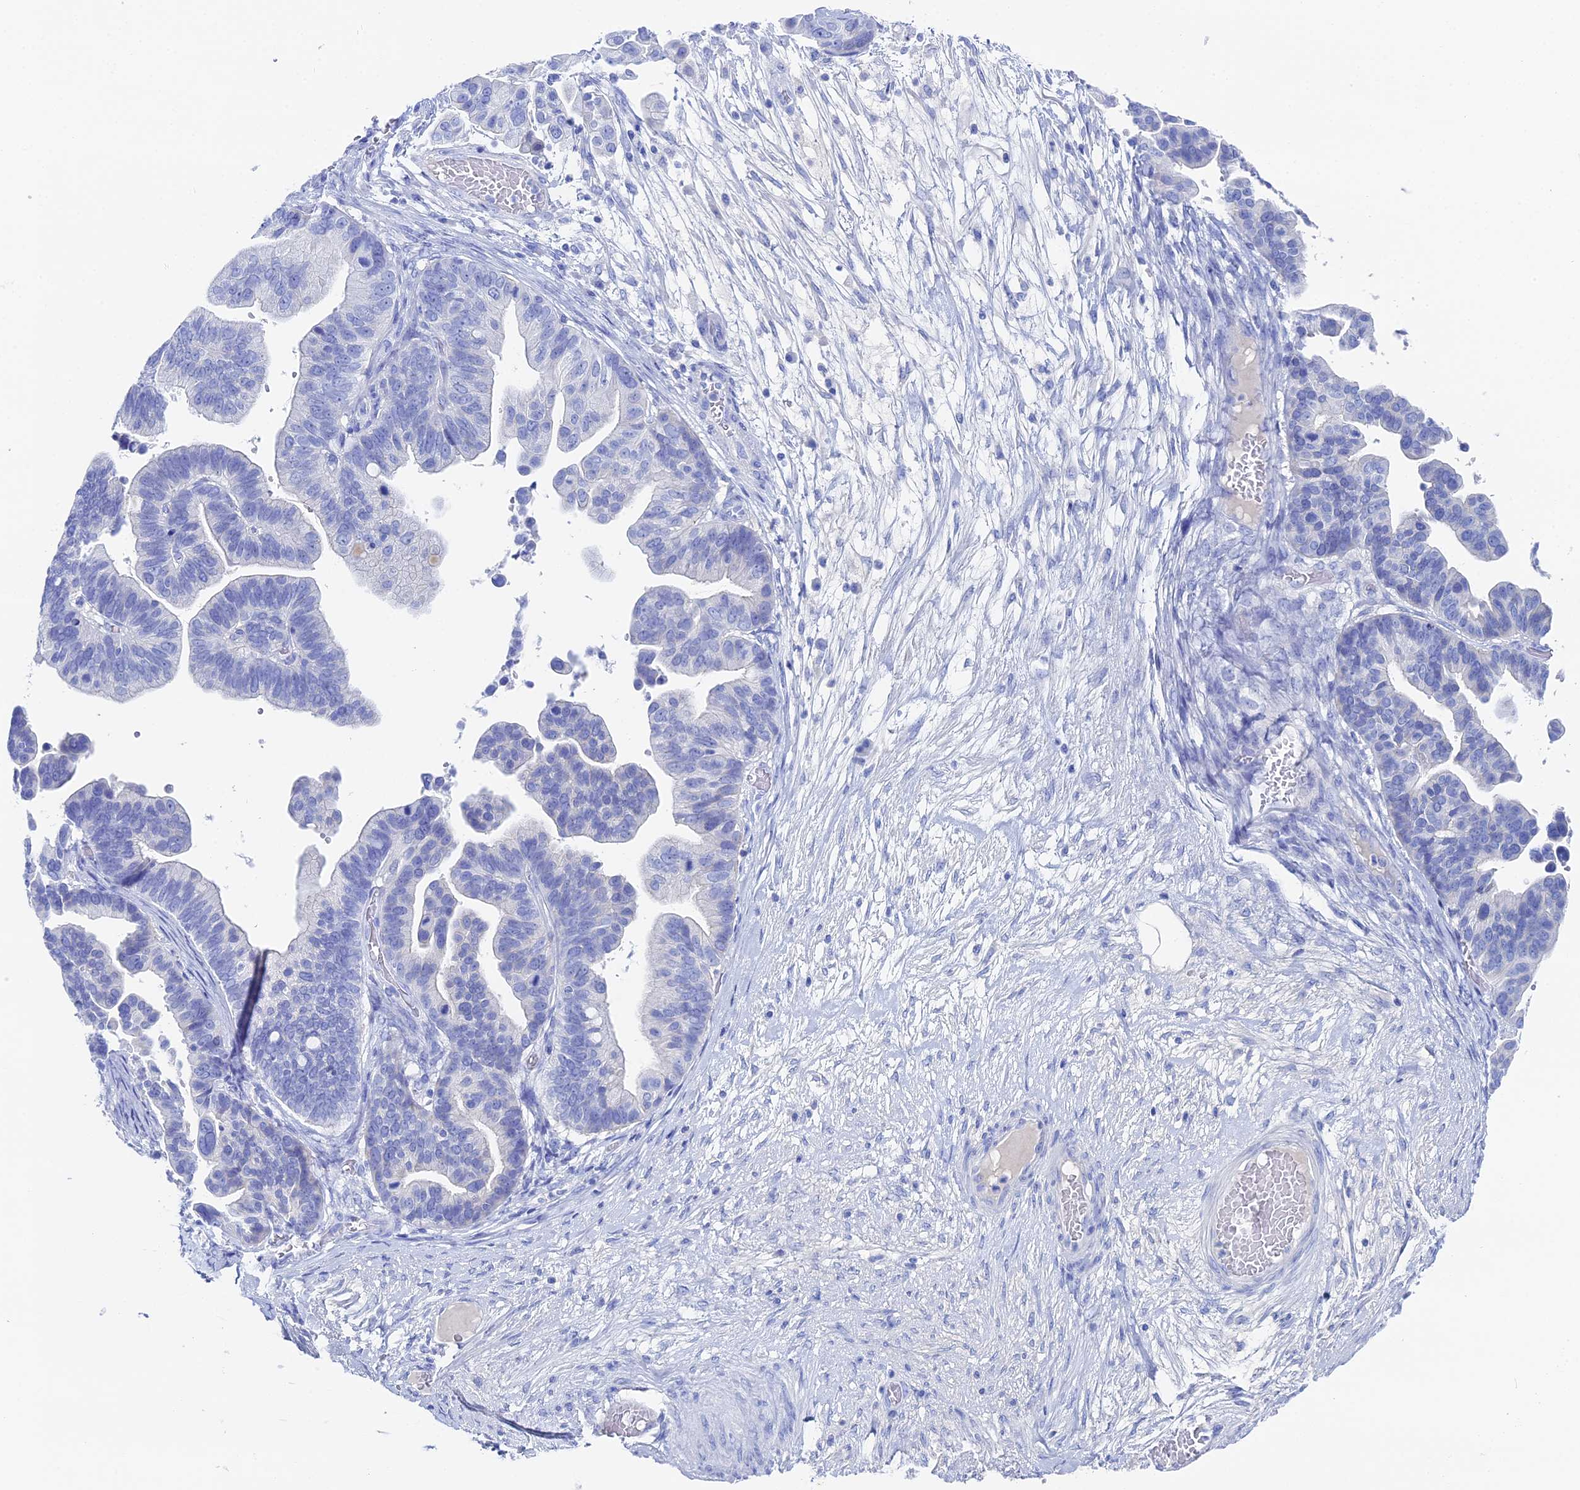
{"staining": {"intensity": "negative", "quantity": "none", "location": "none"}, "tissue": "ovarian cancer", "cell_type": "Tumor cells", "image_type": "cancer", "snomed": [{"axis": "morphology", "description": "Cystadenocarcinoma, serous, NOS"}, {"axis": "topography", "description": "Ovary"}], "caption": "Tumor cells show no significant staining in ovarian serous cystadenocarcinoma.", "gene": "UNC119", "patient": {"sex": "female", "age": 56}}